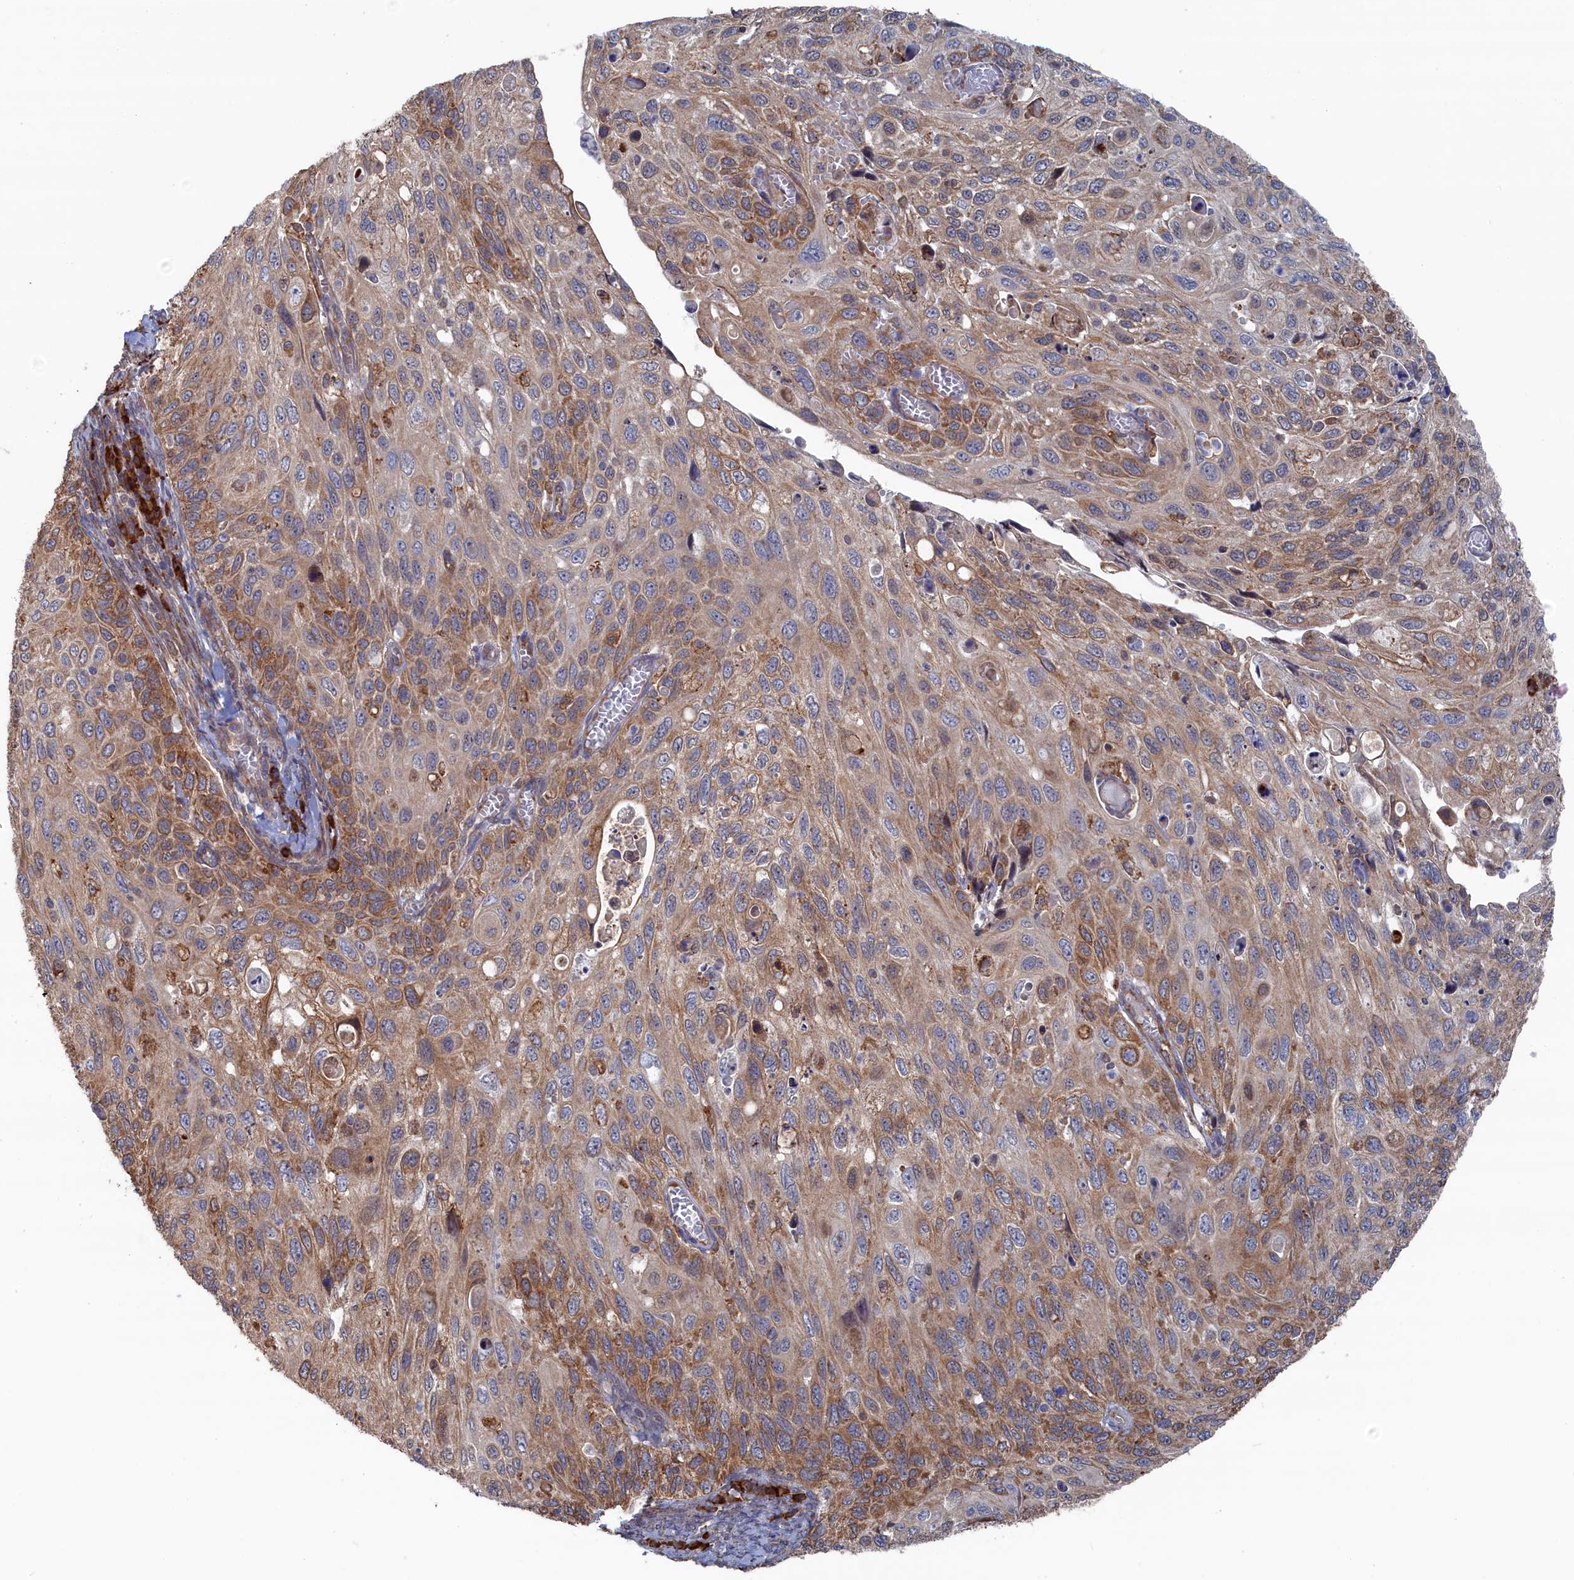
{"staining": {"intensity": "moderate", "quantity": ">75%", "location": "cytoplasmic/membranous"}, "tissue": "cervical cancer", "cell_type": "Tumor cells", "image_type": "cancer", "snomed": [{"axis": "morphology", "description": "Squamous cell carcinoma, NOS"}, {"axis": "topography", "description": "Cervix"}], "caption": "High-power microscopy captured an IHC micrograph of cervical cancer, revealing moderate cytoplasmic/membranous staining in about >75% of tumor cells. The protein is shown in brown color, while the nuclei are stained blue.", "gene": "BPIFB6", "patient": {"sex": "female", "age": 70}}